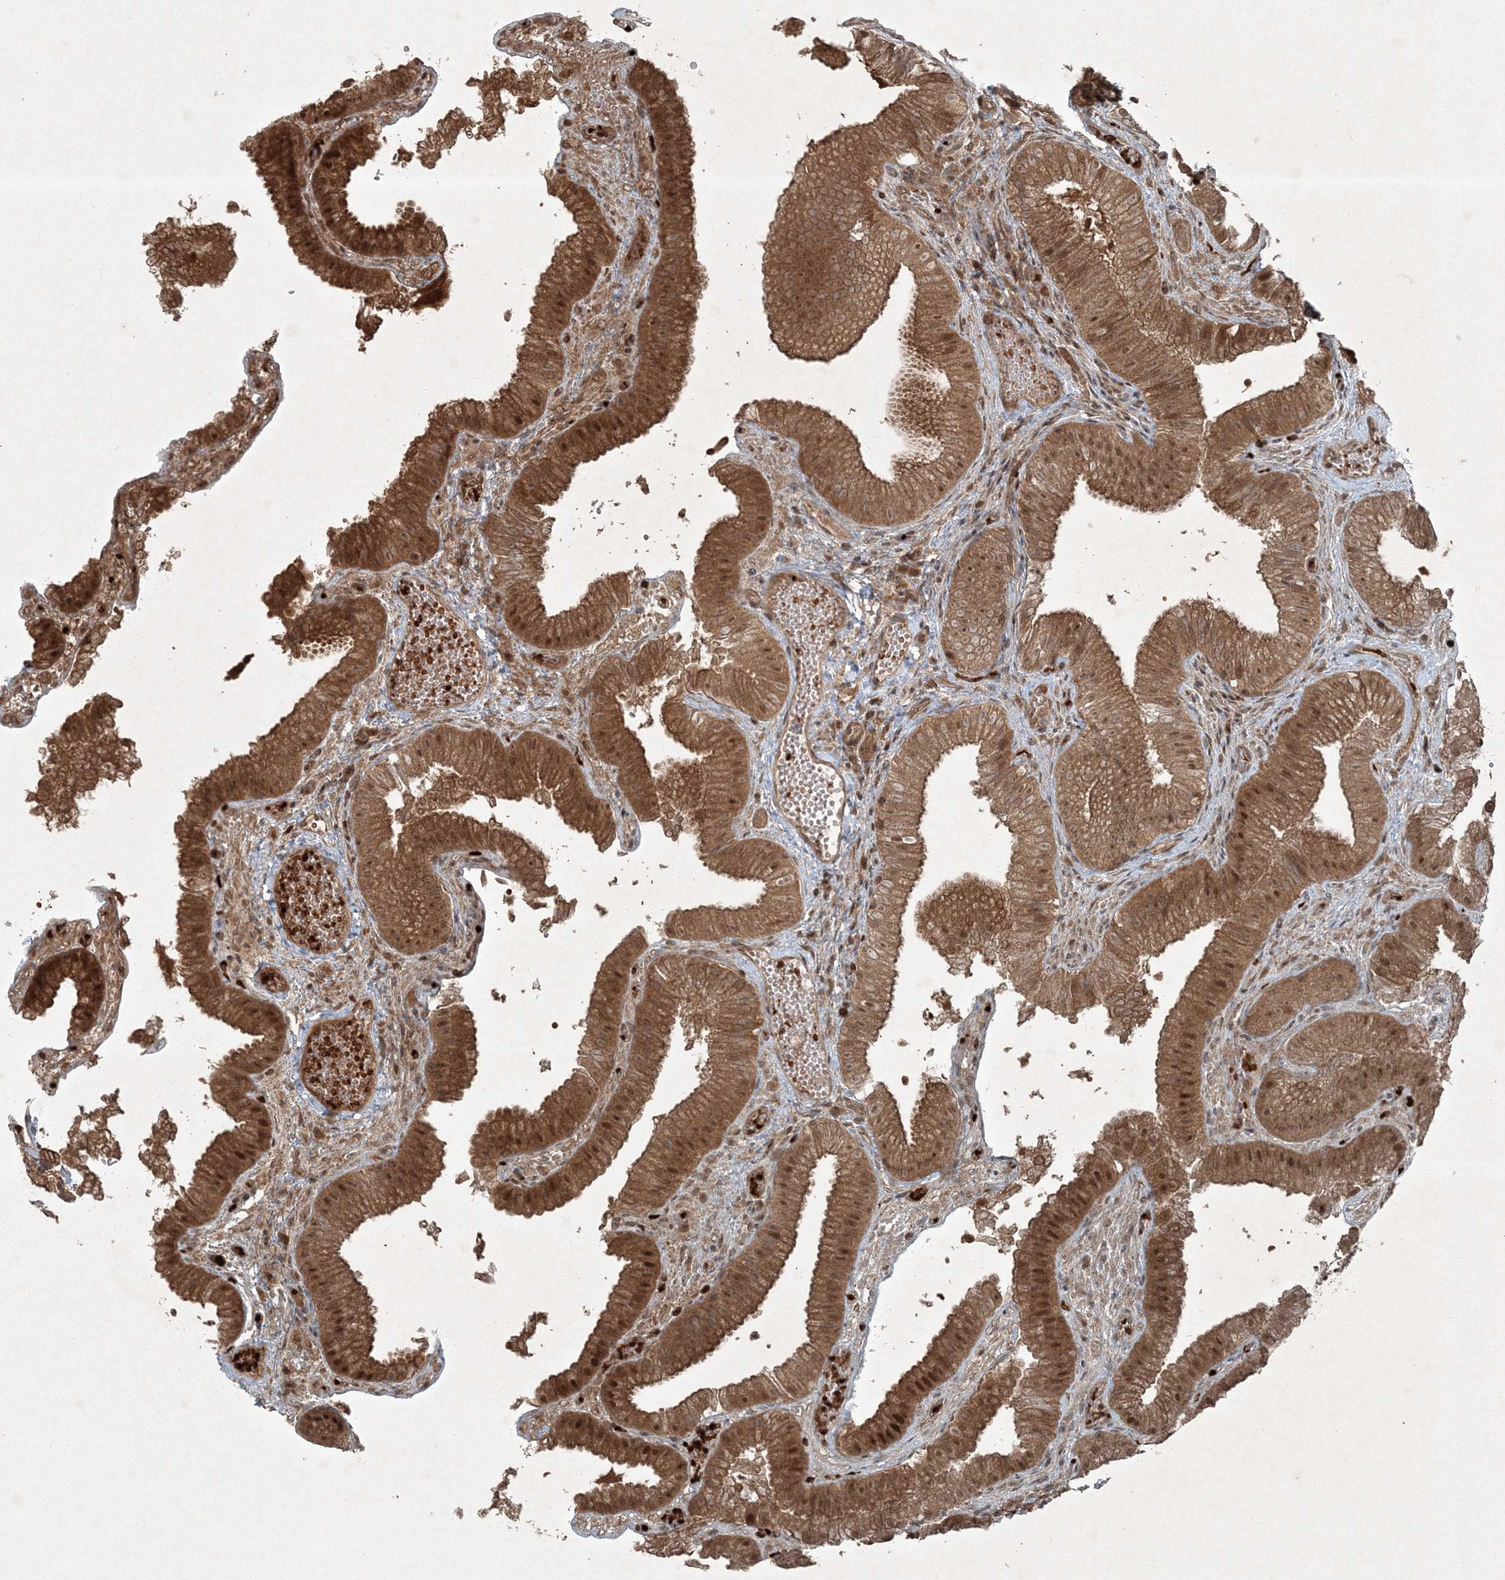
{"staining": {"intensity": "strong", "quantity": ">75%", "location": "cytoplasmic/membranous,nuclear"}, "tissue": "gallbladder", "cell_type": "Glandular cells", "image_type": "normal", "snomed": [{"axis": "morphology", "description": "Normal tissue, NOS"}, {"axis": "topography", "description": "Gallbladder"}], "caption": "The photomicrograph displays immunohistochemical staining of unremarkable gallbladder. There is strong cytoplasmic/membranous,nuclear staining is appreciated in approximately >75% of glandular cells. Using DAB (brown) and hematoxylin (blue) stains, captured at high magnification using brightfield microscopy.", "gene": "FBXL17", "patient": {"sex": "female", "age": 30}}